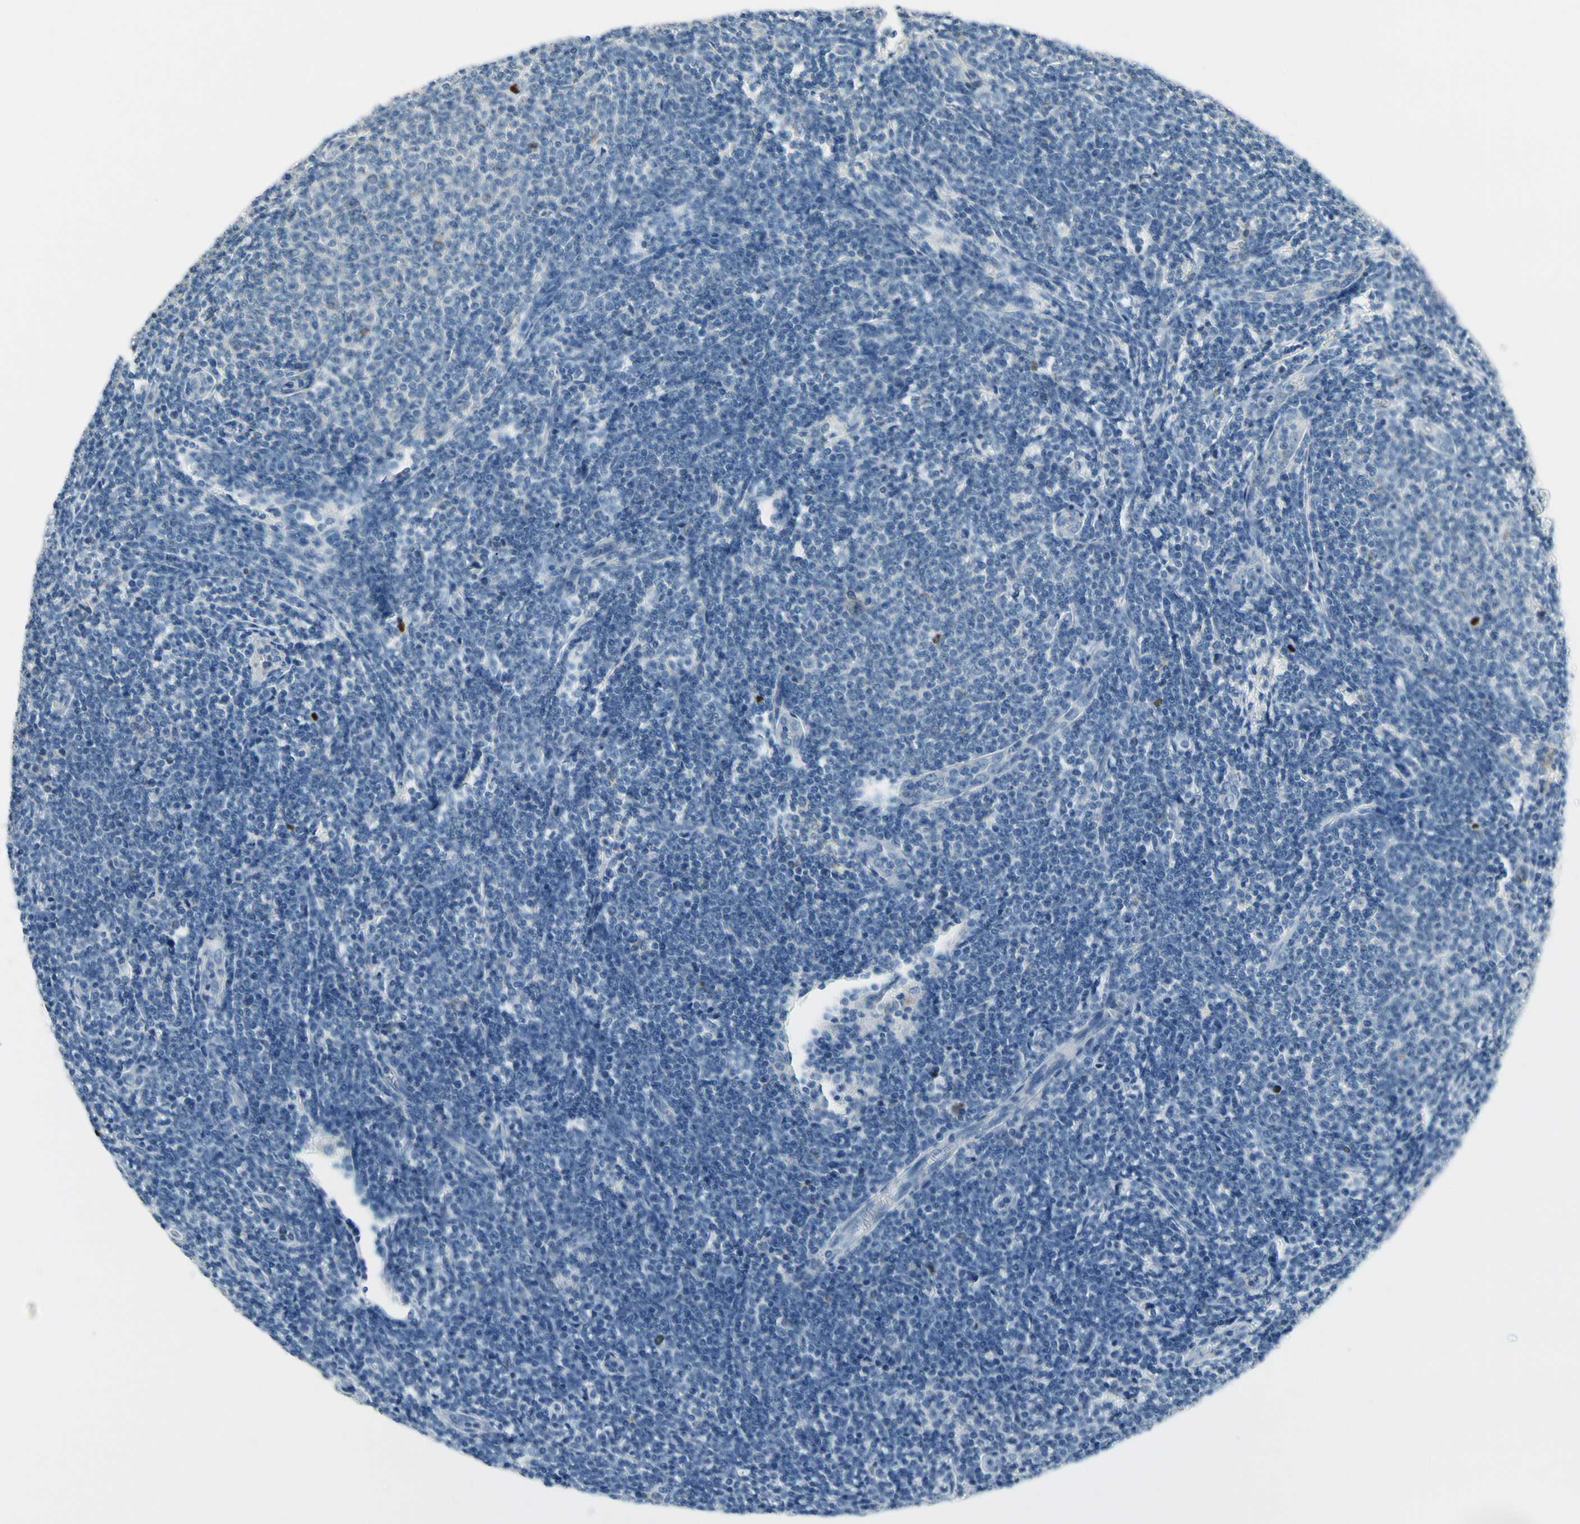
{"staining": {"intensity": "negative", "quantity": "none", "location": "none"}, "tissue": "lymphoma", "cell_type": "Tumor cells", "image_type": "cancer", "snomed": [{"axis": "morphology", "description": "Malignant lymphoma, non-Hodgkin's type, Low grade"}, {"axis": "topography", "description": "Lymph node"}], "caption": "Photomicrograph shows no protein staining in tumor cells of lymphoma tissue.", "gene": "CKAP2", "patient": {"sex": "male", "age": 66}}